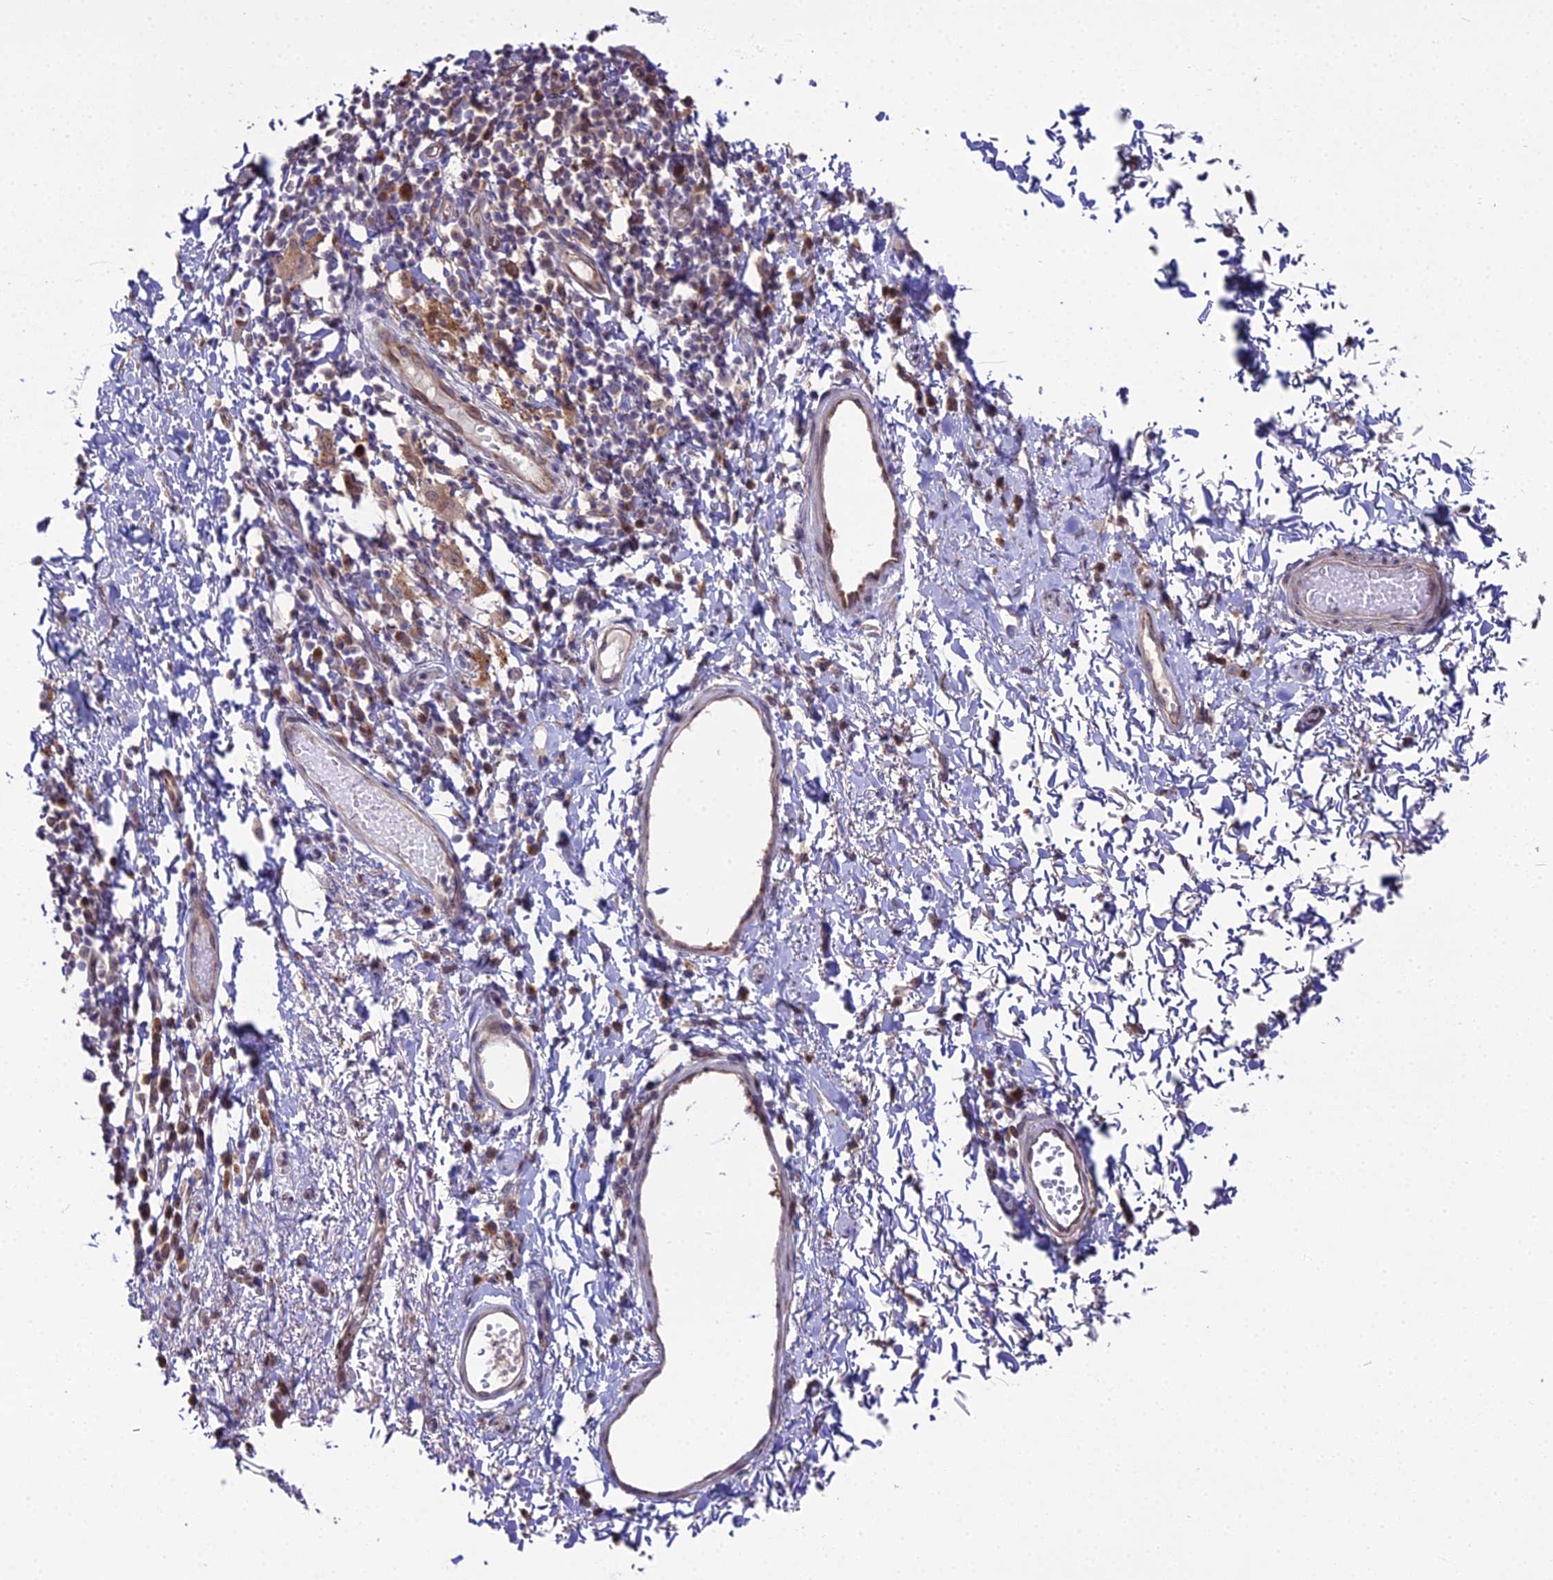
{"staining": {"intensity": "moderate", "quantity": "<25%", "location": "cytoplasmic/membranous"}, "tissue": "skin", "cell_type": "Epidermal cells", "image_type": "normal", "snomed": [{"axis": "morphology", "description": "Normal tissue, NOS"}, {"axis": "morphology", "description": "Inflammation, NOS"}, {"axis": "topography", "description": "Vulva"}], "caption": "Moderate cytoplasmic/membranous expression is identified in about <25% of epidermal cells in benign skin.", "gene": "TROAP", "patient": {"sex": "female", "age": 84}}